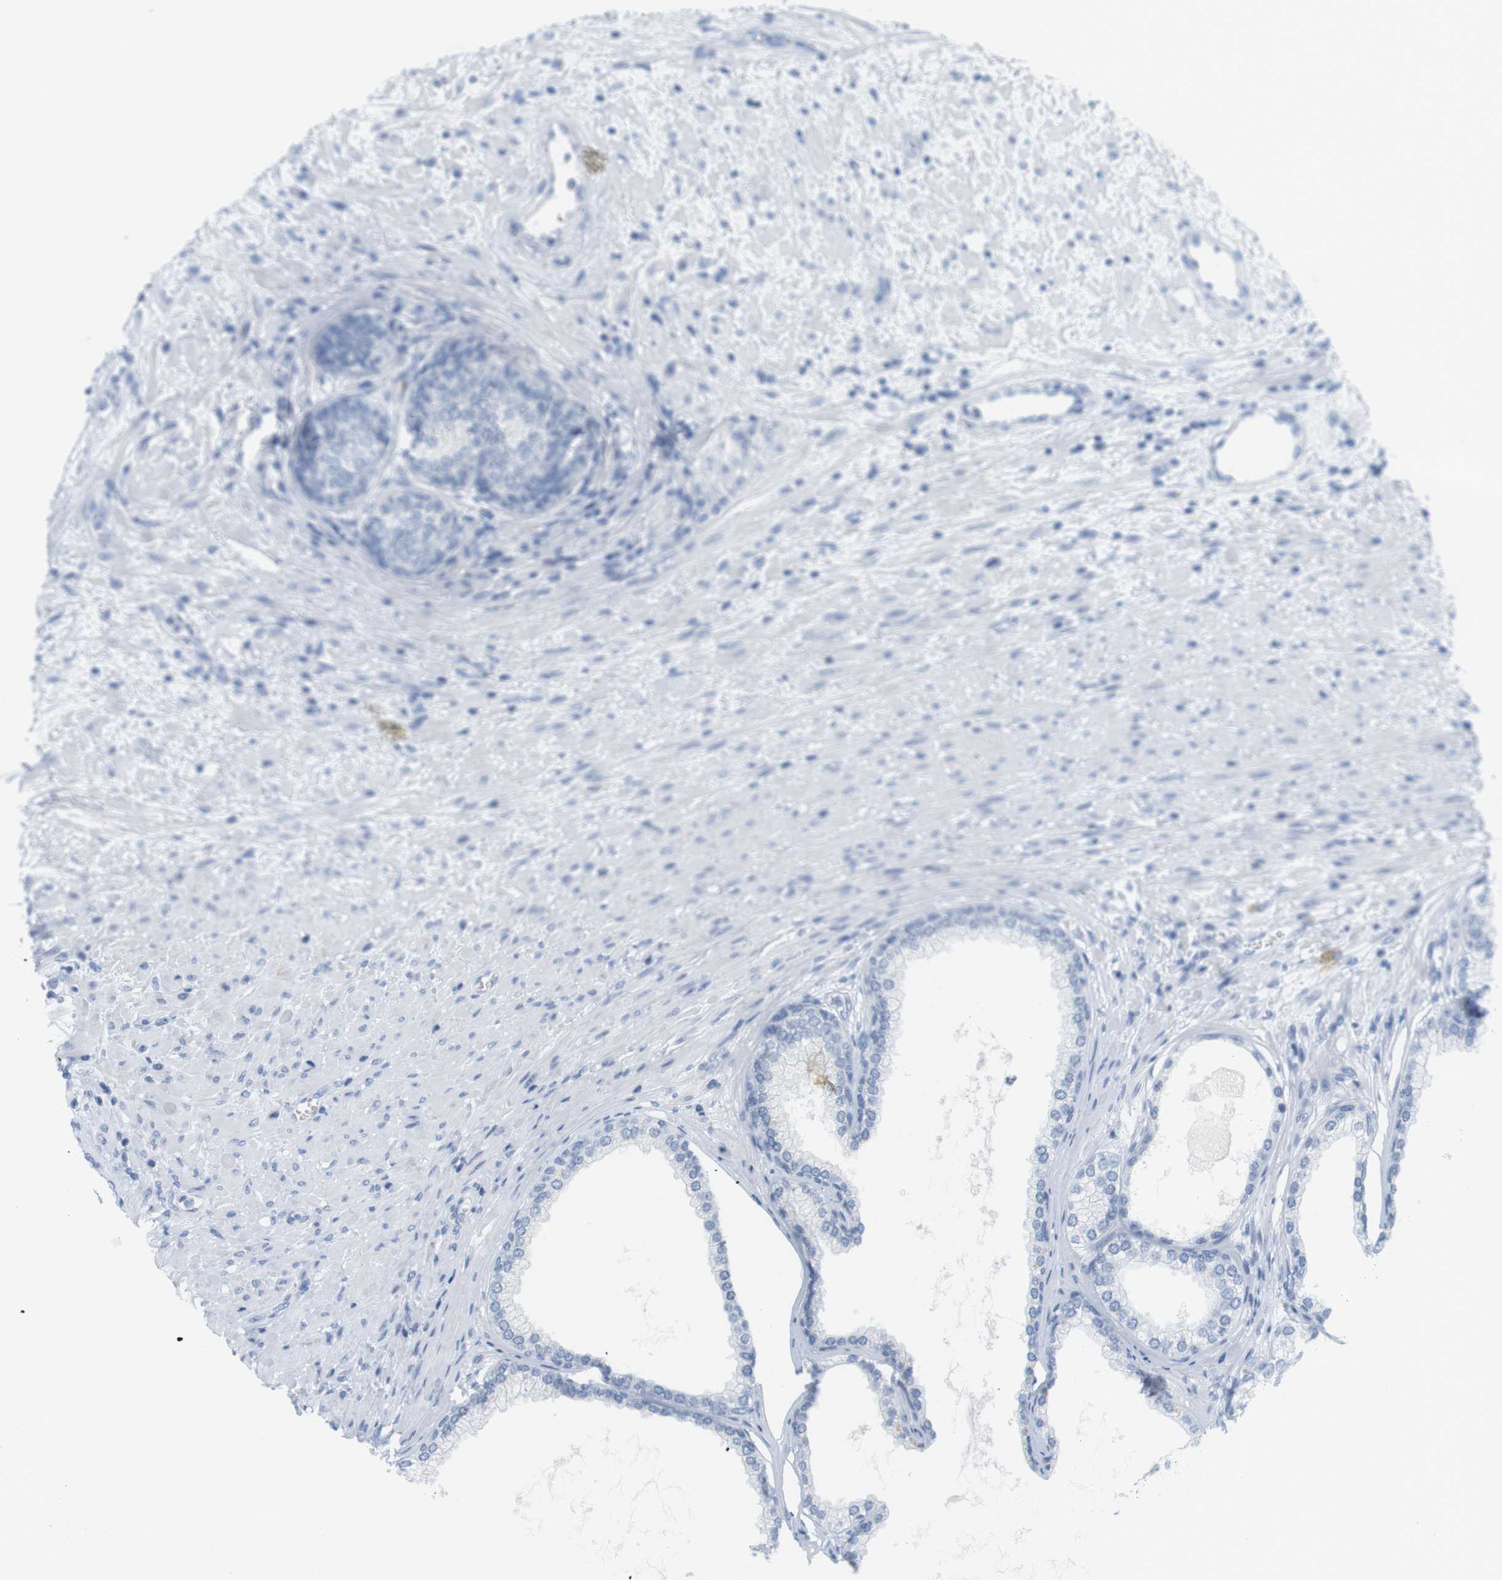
{"staining": {"intensity": "negative", "quantity": "none", "location": "none"}, "tissue": "prostate", "cell_type": "Glandular cells", "image_type": "normal", "snomed": [{"axis": "morphology", "description": "Normal tissue, NOS"}, {"axis": "topography", "description": "Prostate"}], "caption": "A photomicrograph of human prostate is negative for staining in glandular cells. The staining was performed using DAB to visualize the protein expression in brown, while the nuclei were stained in blue with hematoxylin (Magnification: 20x).", "gene": "OPRM1", "patient": {"sex": "male", "age": 76}}